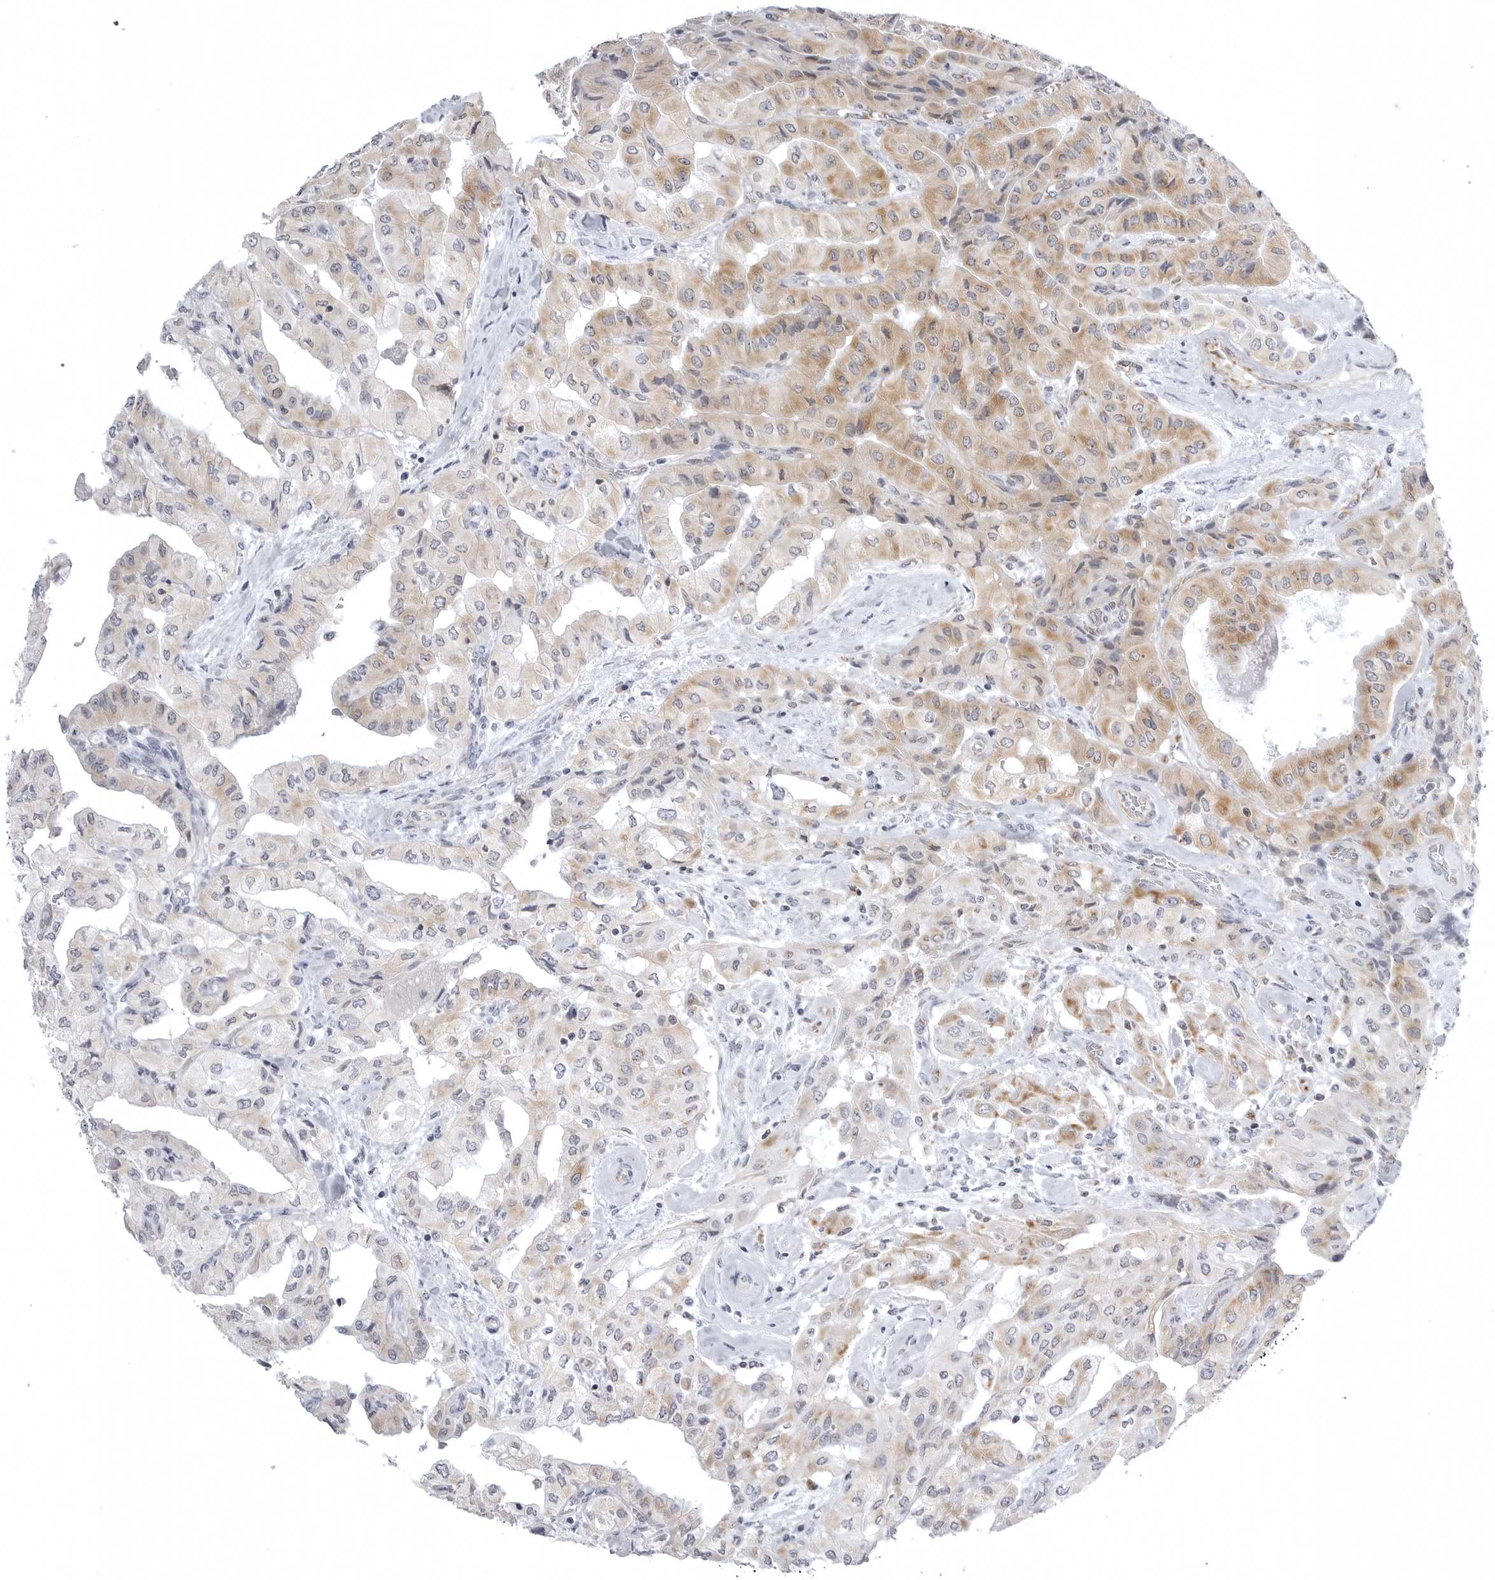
{"staining": {"intensity": "moderate", "quantity": "<25%", "location": "cytoplasmic/membranous"}, "tissue": "thyroid cancer", "cell_type": "Tumor cells", "image_type": "cancer", "snomed": [{"axis": "morphology", "description": "Papillary adenocarcinoma, NOS"}, {"axis": "topography", "description": "Thyroid gland"}], "caption": "Immunohistochemical staining of human thyroid cancer exhibits low levels of moderate cytoplasmic/membranous expression in approximately <25% of tumor cells. (brown staining indicates protein expression, while blue staining denotes nuclei).", "gene": "TUFM", "patient": {"sex": "female", "age": 59}}